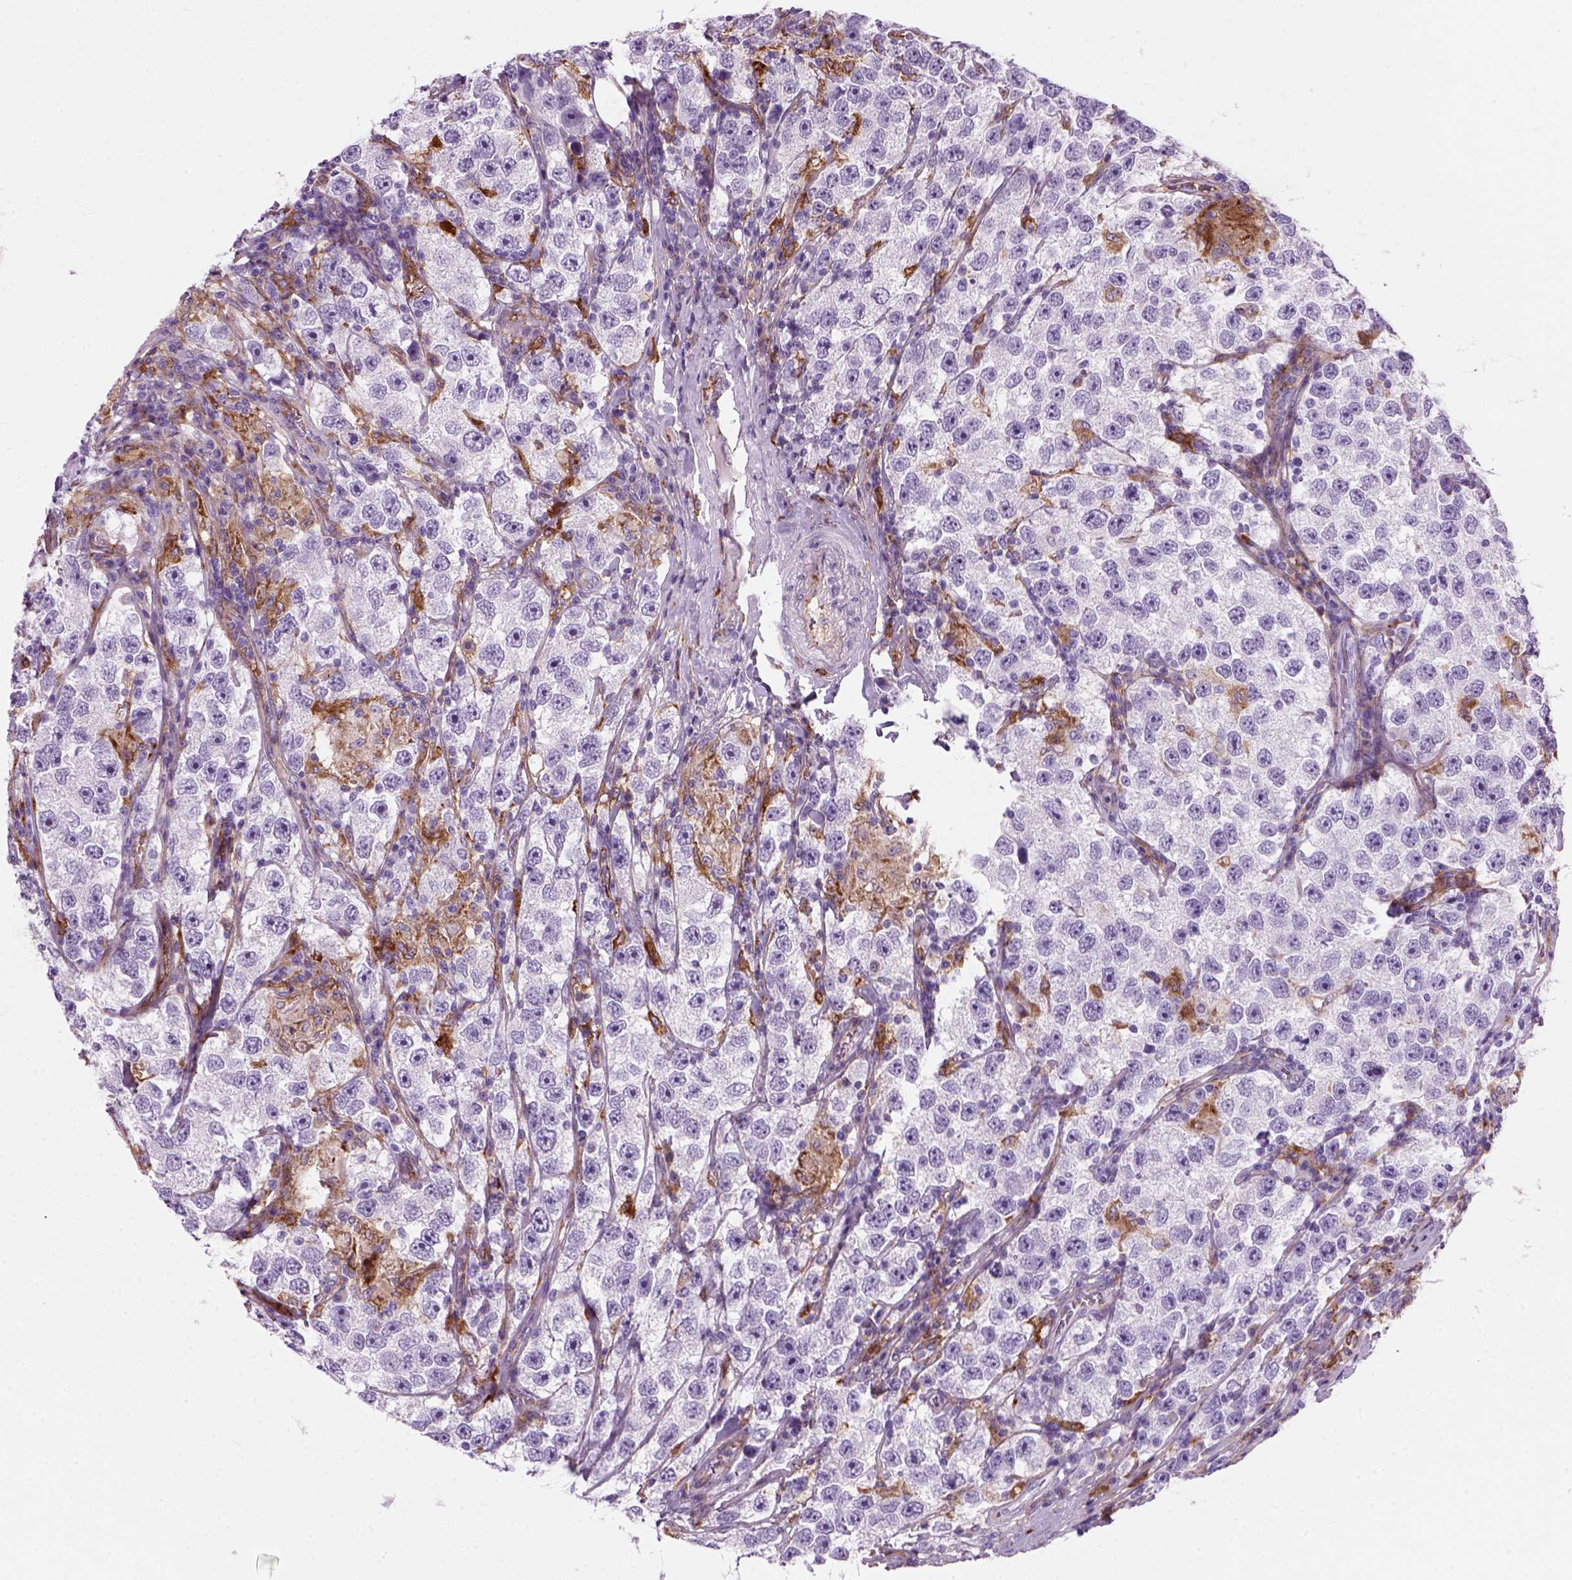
{"staining": {"intensity": "negative", "quantity": "none", "location": "none"}, "tissue": "testis cancer", "cell_type": "Tumor cells", "image_type": "cancer", "snomed": [{"axis": "morphology", "description": "Seminoma, NOS"}, {"axis": "topography", "description": "Testis"}], "caption": "Histopathology image shows no protein staining in tumor cells of testis seminoma tissue.", "gene": "MARCKS", "patient": {"sex": "male", "age": 26}}